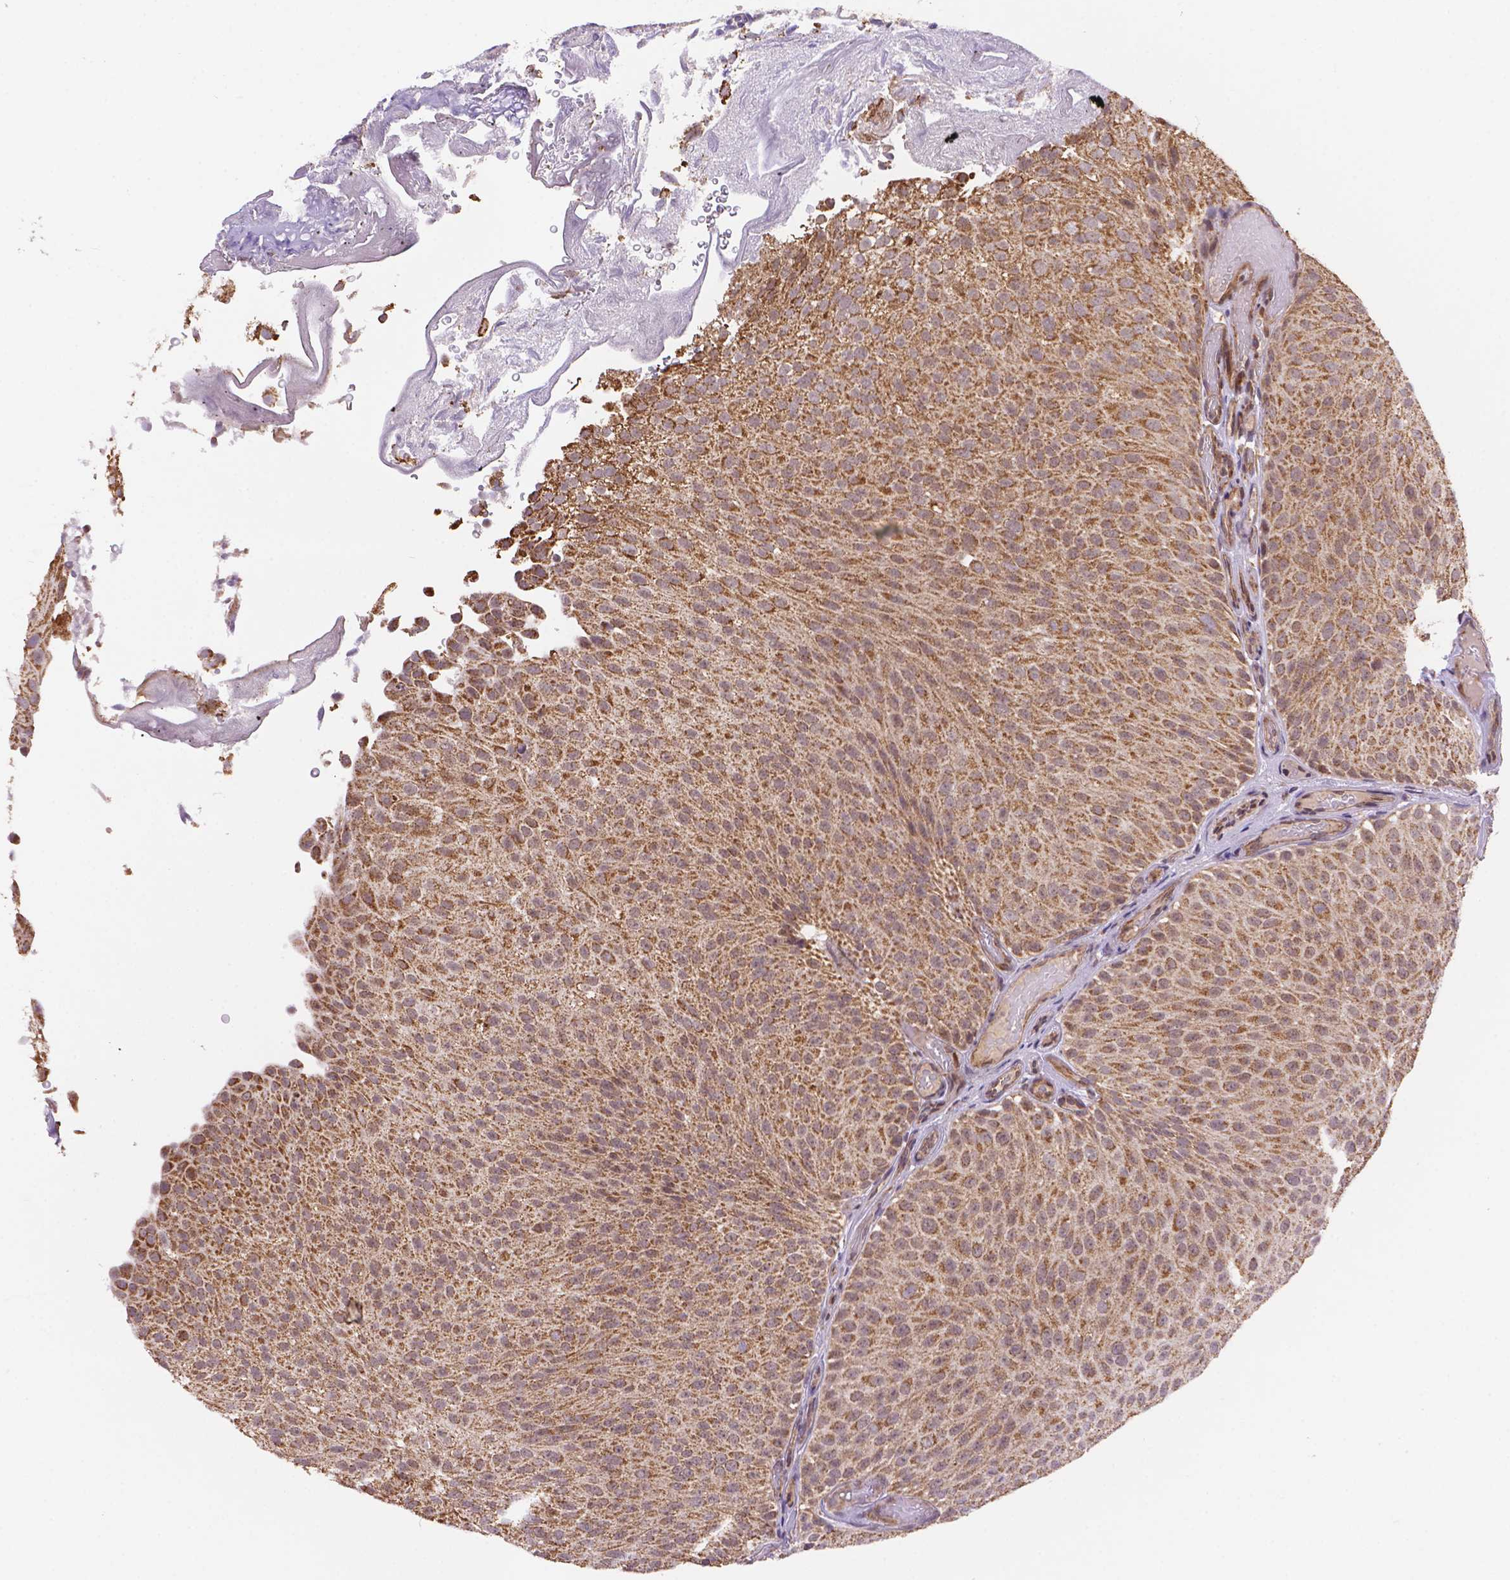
{"staining": {"intensity": "moderate", "quantity": ">75%", "location": "cytoplasmic/membranous"}, "tissue": "urothelial cancer", "cell_type": "Tumor cells", "image_type": "cancer", "snomed": [{"axis": "morphology", "description": "Urothelial carcinoma, Low grade"}, {"axis": "topography", "description": "Urinary bladder"}], "caption": "This is a photomicrograph of immunohistochemistry staining of low-grade urothelial carcinoma, which shows moderate staining in the cytoplasmic/membranous of tumor cells.", "gene": "CYYR1", "patient": {"sex": "male", "age": 78}}